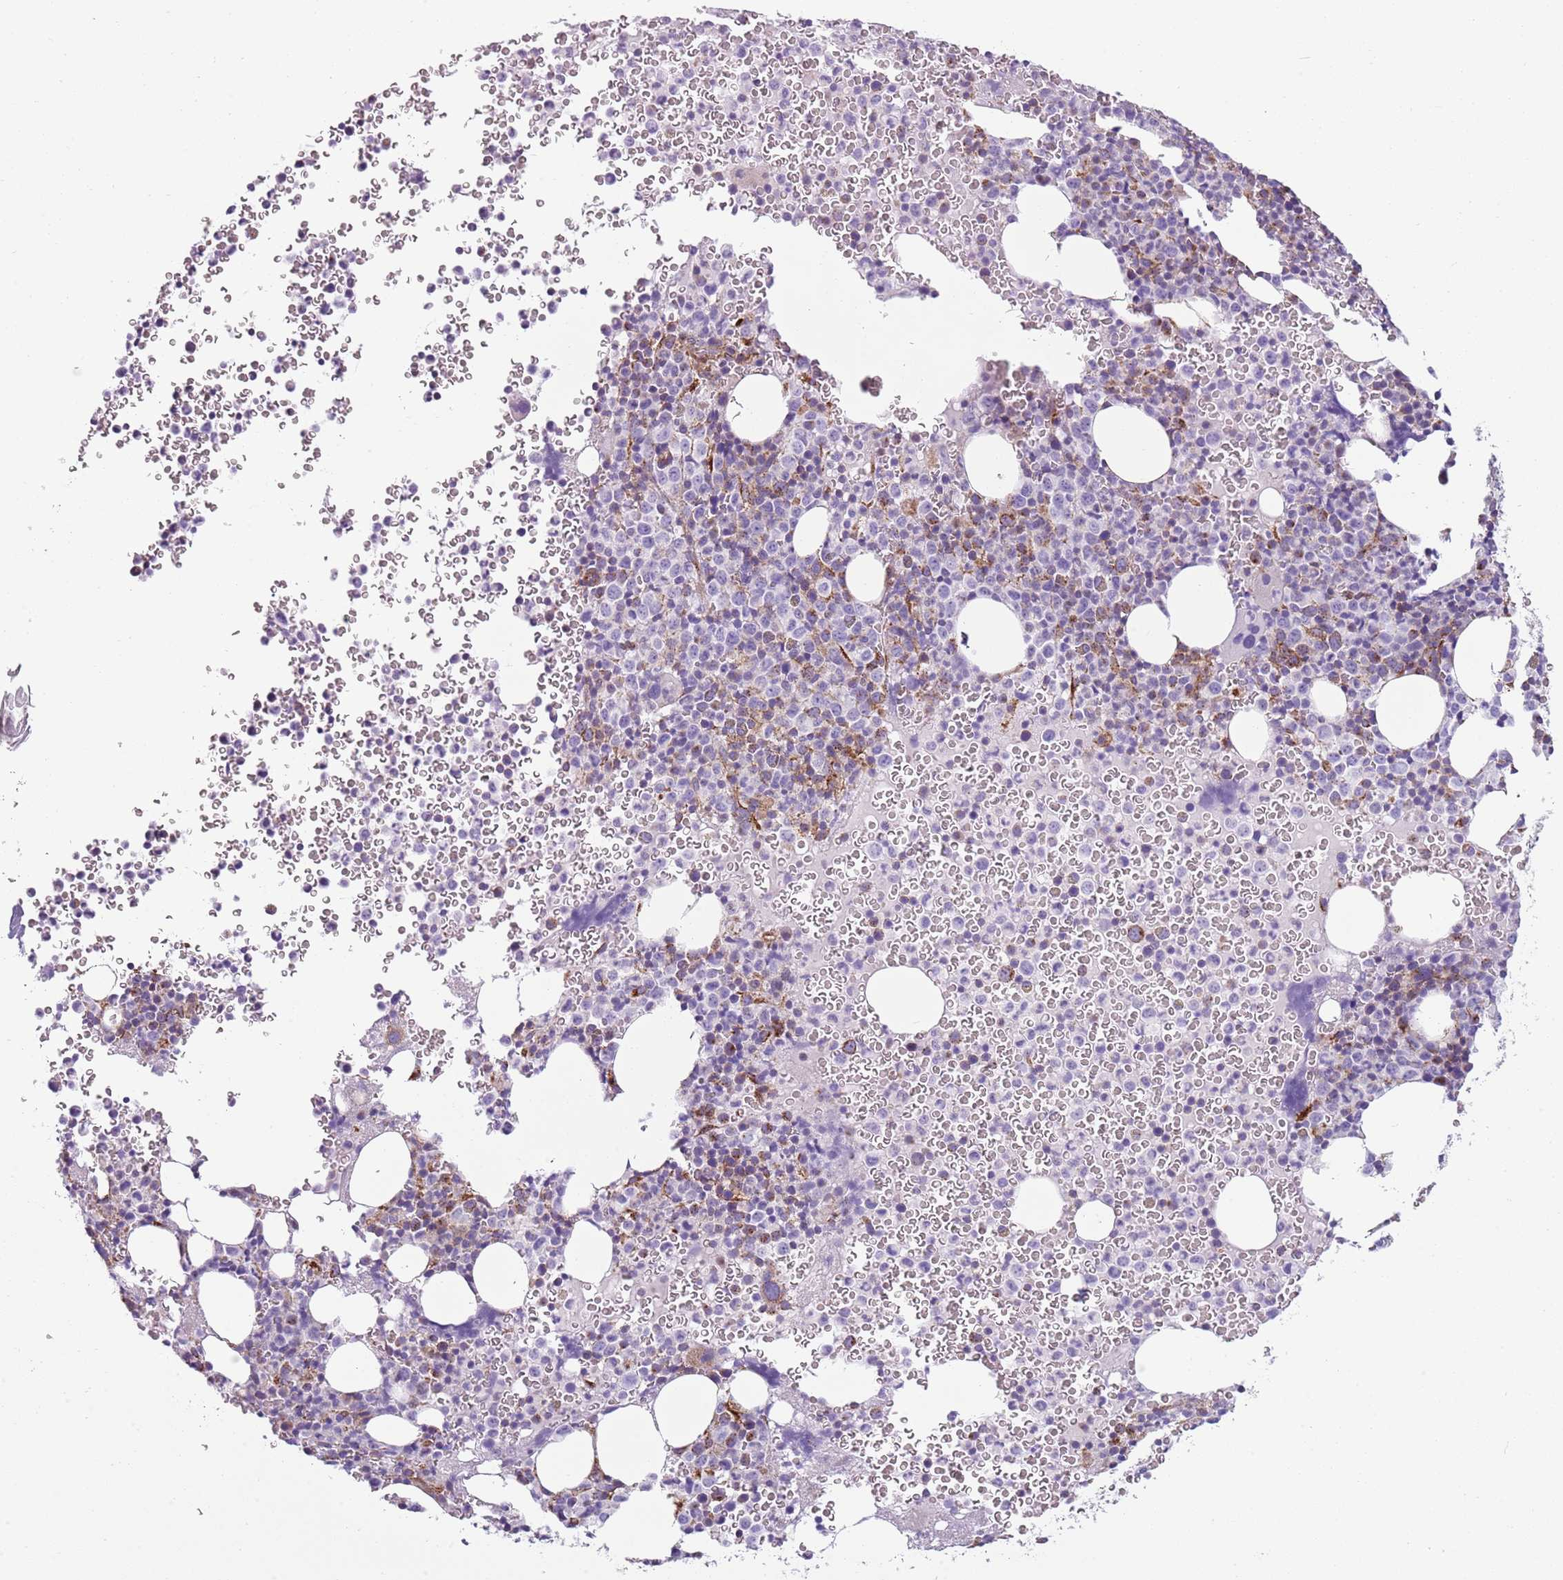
{"staining": {"intensity": "moderate", "quantity": "<25%", "location": "cytoplasmic/membranous"}, "tissue": "bone marrow", "cell_type": "Hematopoietic cells", "image_type": "normal", "snomed": [{"axis": "morphology", "description": "Normal tissue, NOS"}, {"axis": "topography", "description": "Bone marrow"}], "caption": "Protein expression analysis of benign bone marrow exhibits moderate cytoplasmic/membranous positivity in approximately <25% of hematopoietic cells.", "gene": "SNX1", "patient": {"sex": "female", "age": 54}}